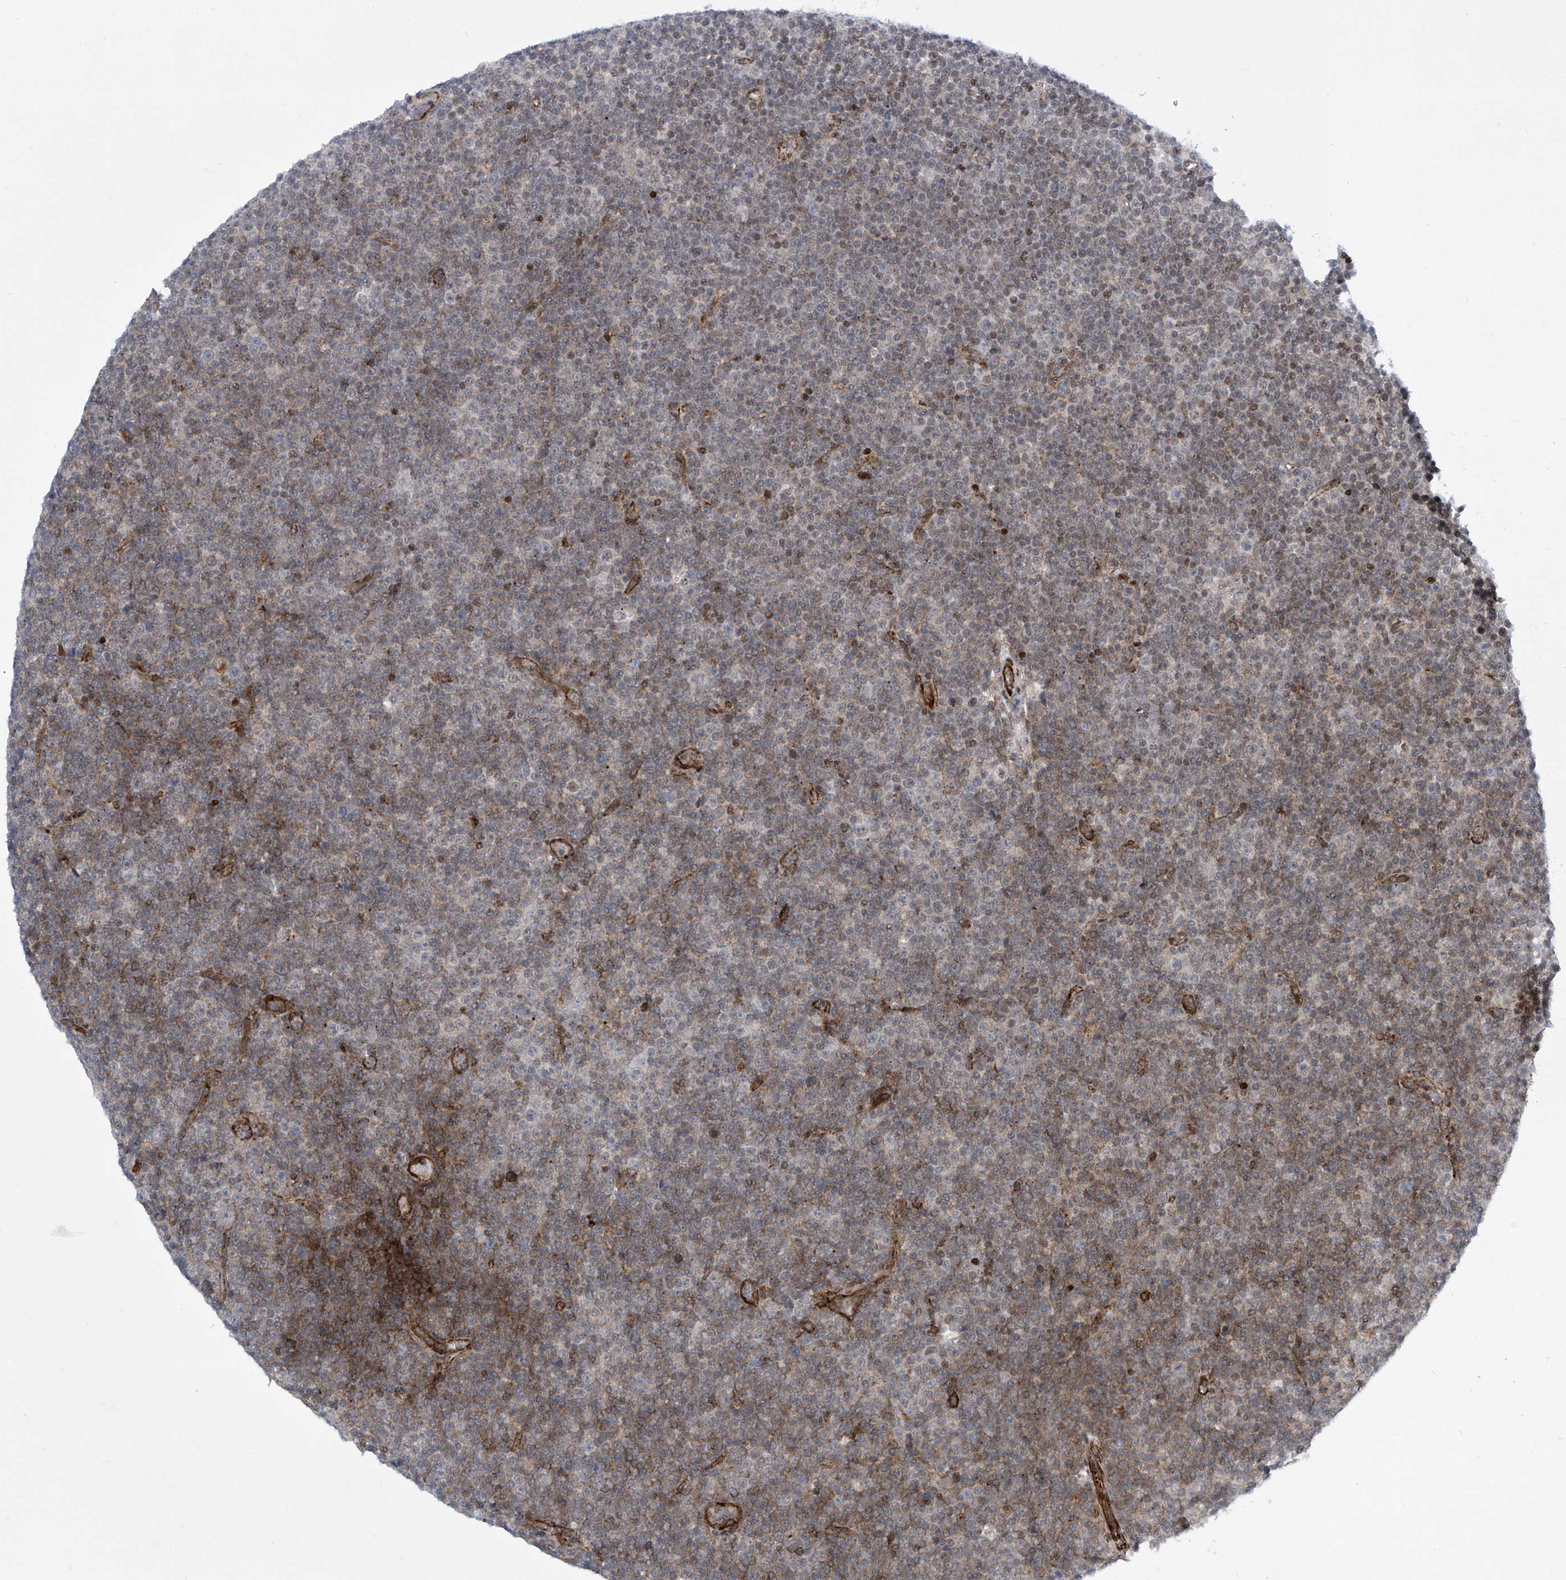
{"staining": {"intensity": "weak", "quantity": "<25%", "location": "cytoplasmic/membranous"}, "tissue": "lymphoma", "cell_type": "Tumor cells", "image_type": "cancer", "snomed": [{"axis": "morphology", "description": "Malignant lymphoma, non-Hodgkin's type, Low grade"}, {"axis": "topography", "description": "Lymph node"}], "caption": "Immunohistochemical staining of human lymphoma exhibits no significant expression in tumor cells.", "gene": "CEP290", "patient": {"sex": "female", "age": 67}}